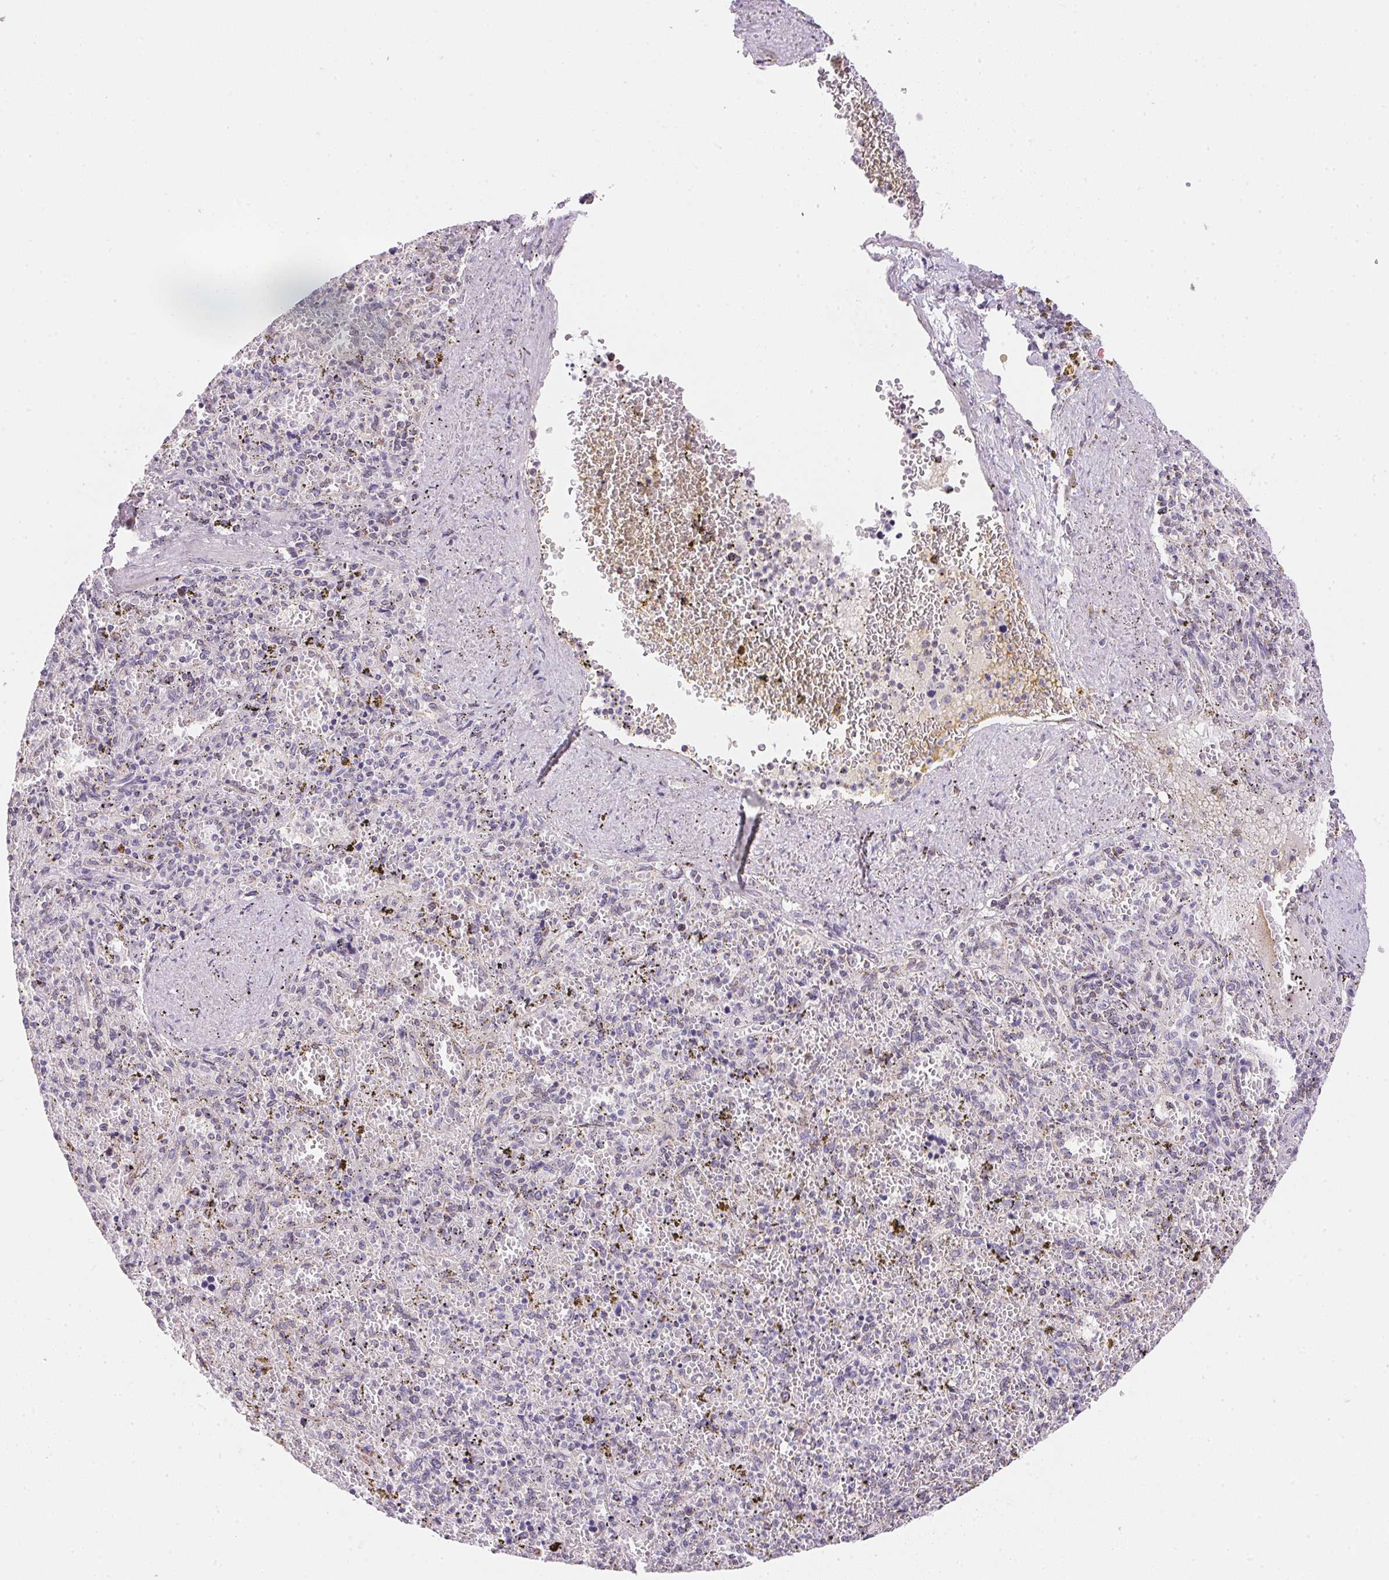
{"staining": {"intensity": "negative", "quantity": "none", "location": "none"}, "tissue": "spleen", "cell_type": "Cells in red pulp", "image_type": "normal", "snomed": [{"axis": "morphology", "description": "Normal tissue, NOS"}, {"axis": "topography", "description": "Spleen"}], "caption": "Immunohistochemistry (IHC) of benign spleen exhibits no positivity in cells in red pulp. Brightfield microscopy of IHC stained with DAB (brown) and hematoxylin (blue), captured at high magnification.", "gene": "GIPC2", "patient": {"sex": "female", "age": 50}}